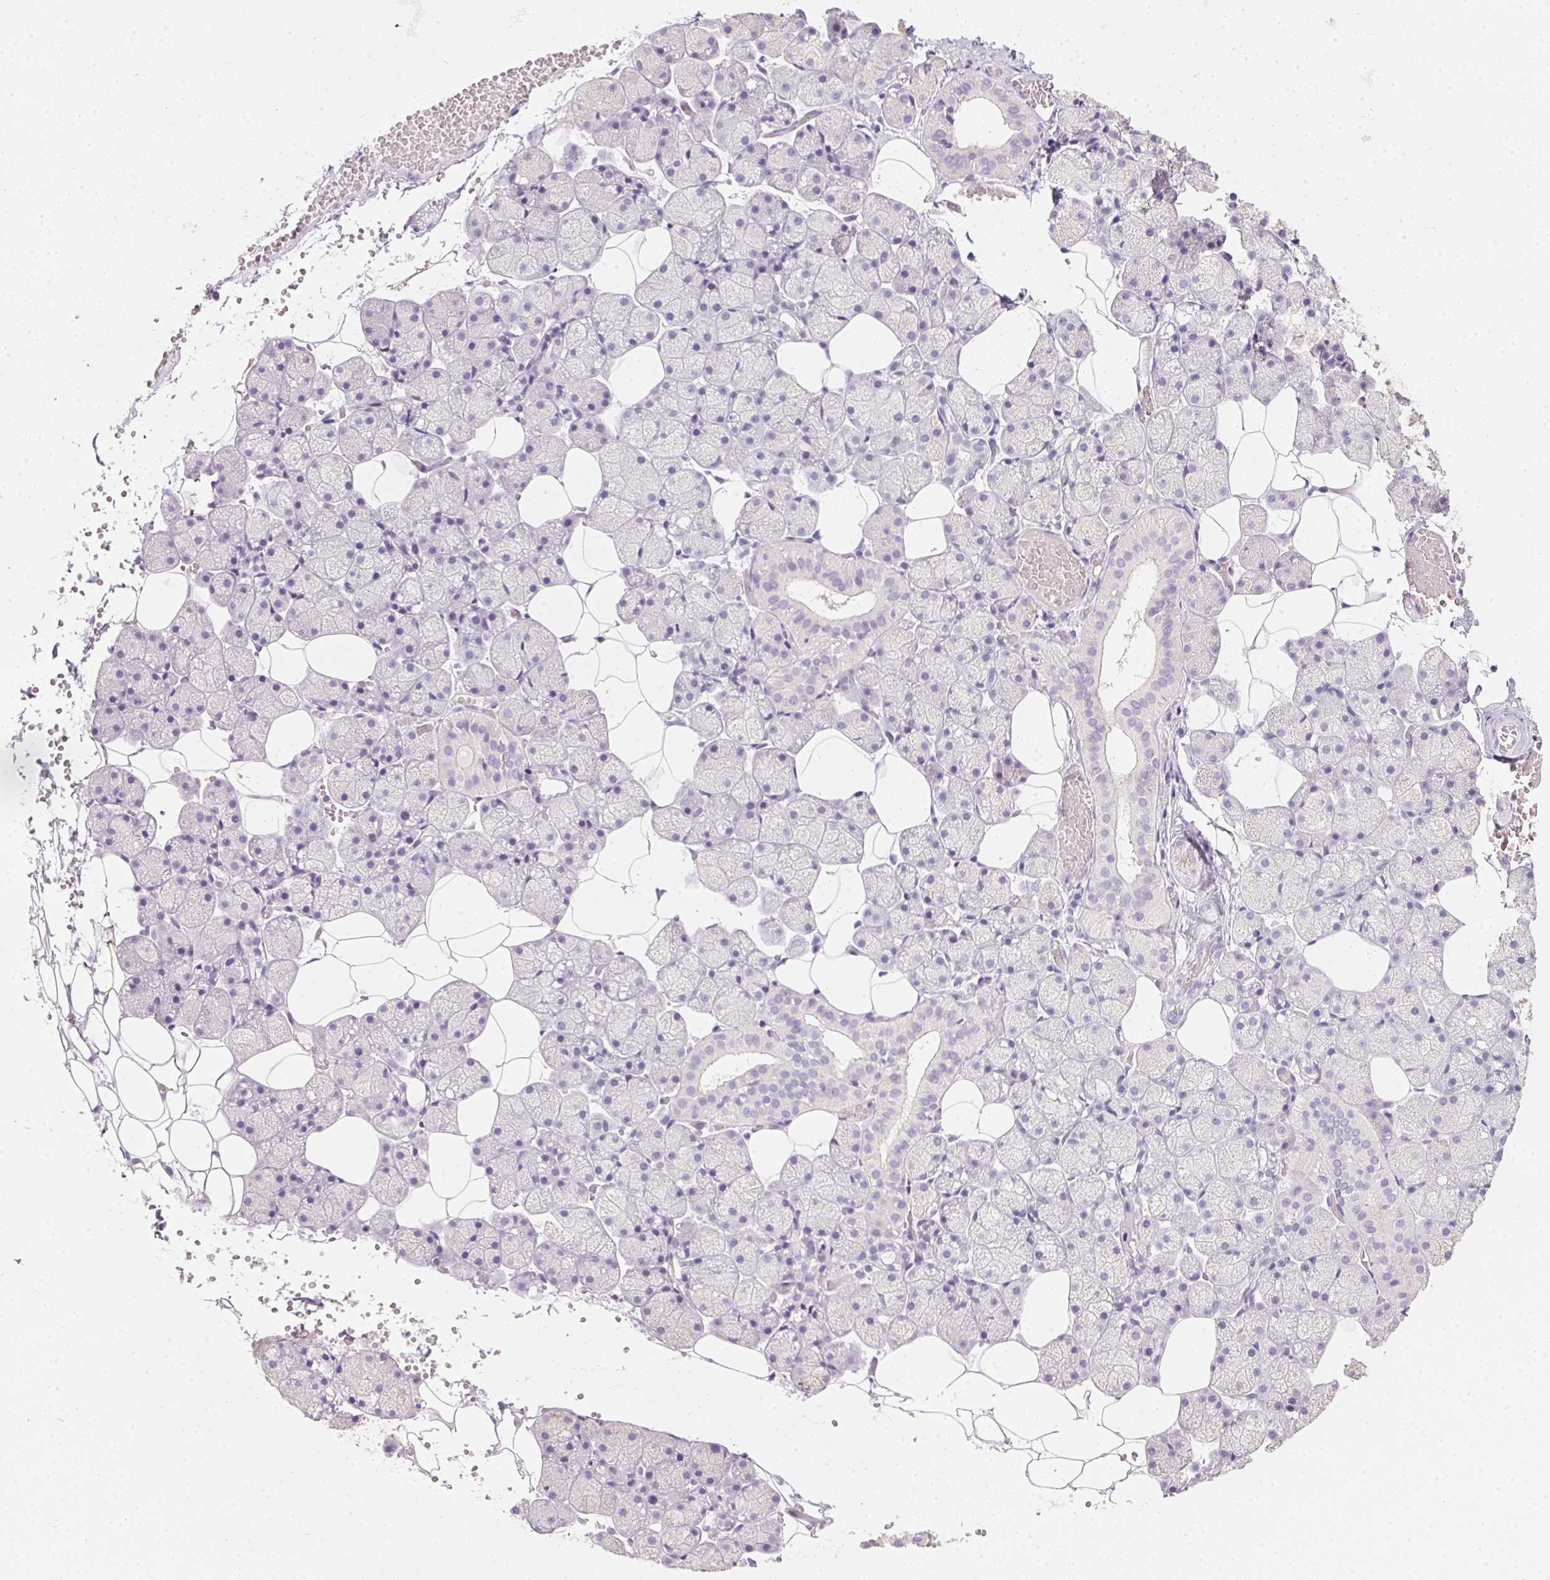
{"staining": {"intensity": "negative", "quantity": "none", "location": "none"}, "tissue": "salivary gland", "cell_type": "Glandular cells", "image_type": "normal", "snomed": [{"axis": "morphology", "description": "Normal tissue, NOS"}, {"axis": "topography", "description": "Salivary gland"}], "caption": "Immunohistochemistry (IHC) photomicrograph of normal salivary gland: salivary gland stained with DAB demonstrates no significant protein positivity in glandular cells. Brightfield microscopy of immunohistochemistry stained with DAB (brown) and hematoxylin (blue), captured at high magnification.", "gene": "TMEM72", "patient": {"sex": "male", "age": 38}}